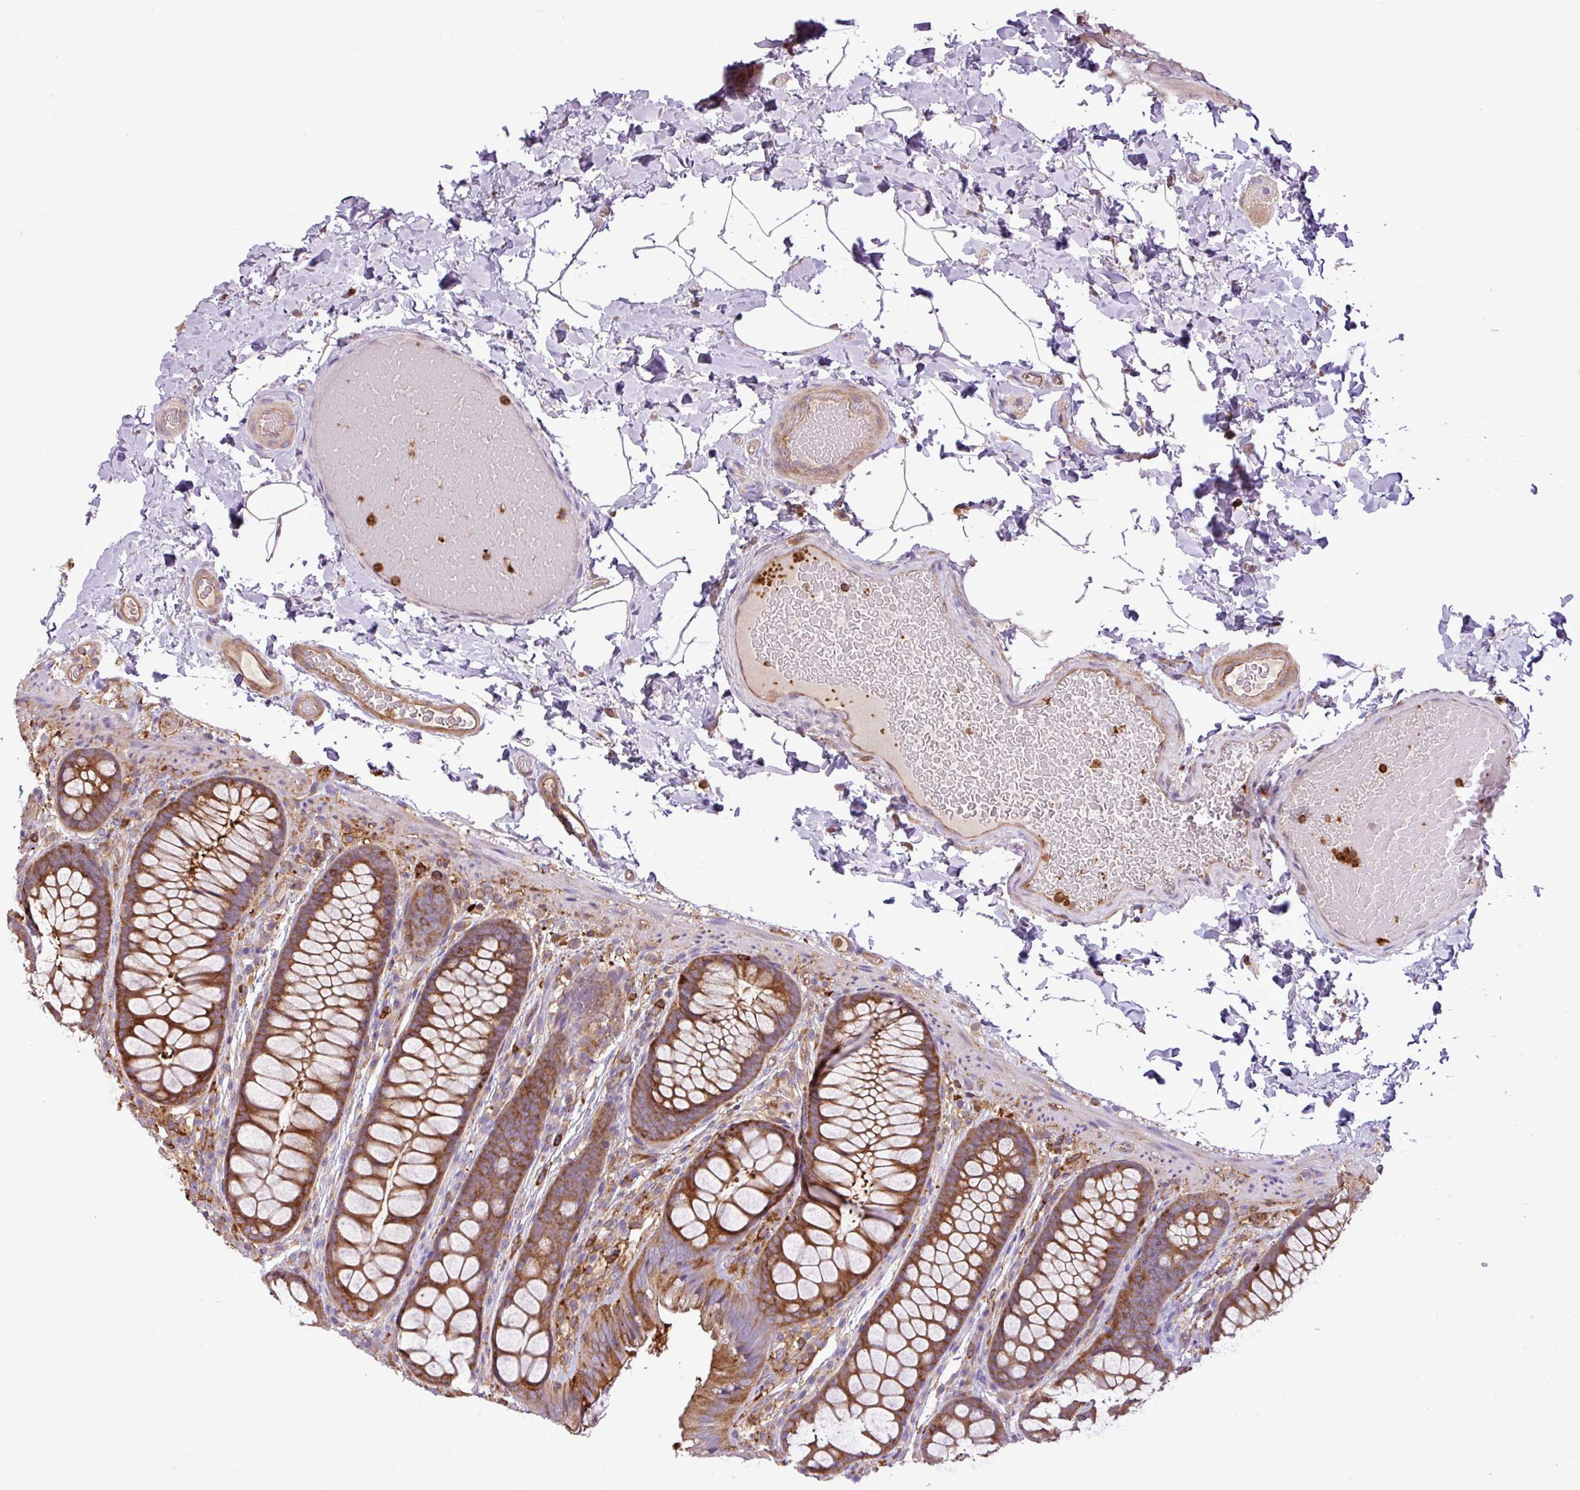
{"staining": {"intensity": "moderate", "quantity": ">75%", "location": "cytoplasmic/membranous"}, "tissue": "colon", "cell_type": "Endothelial cells", "image_type": "normal", "snomed": [{"axis": "morphology", "description": "Normal tissue, NOS"}, {"axis": "topography", "description": "Colon"}], "caption": "Protein staining of unremarkable colon exhibits moderate cytoplasmic/membranous expression in about >75% of endothelial cells.", "gene": "PGAP6", "patient": {"sex": "male", "age": 46}}